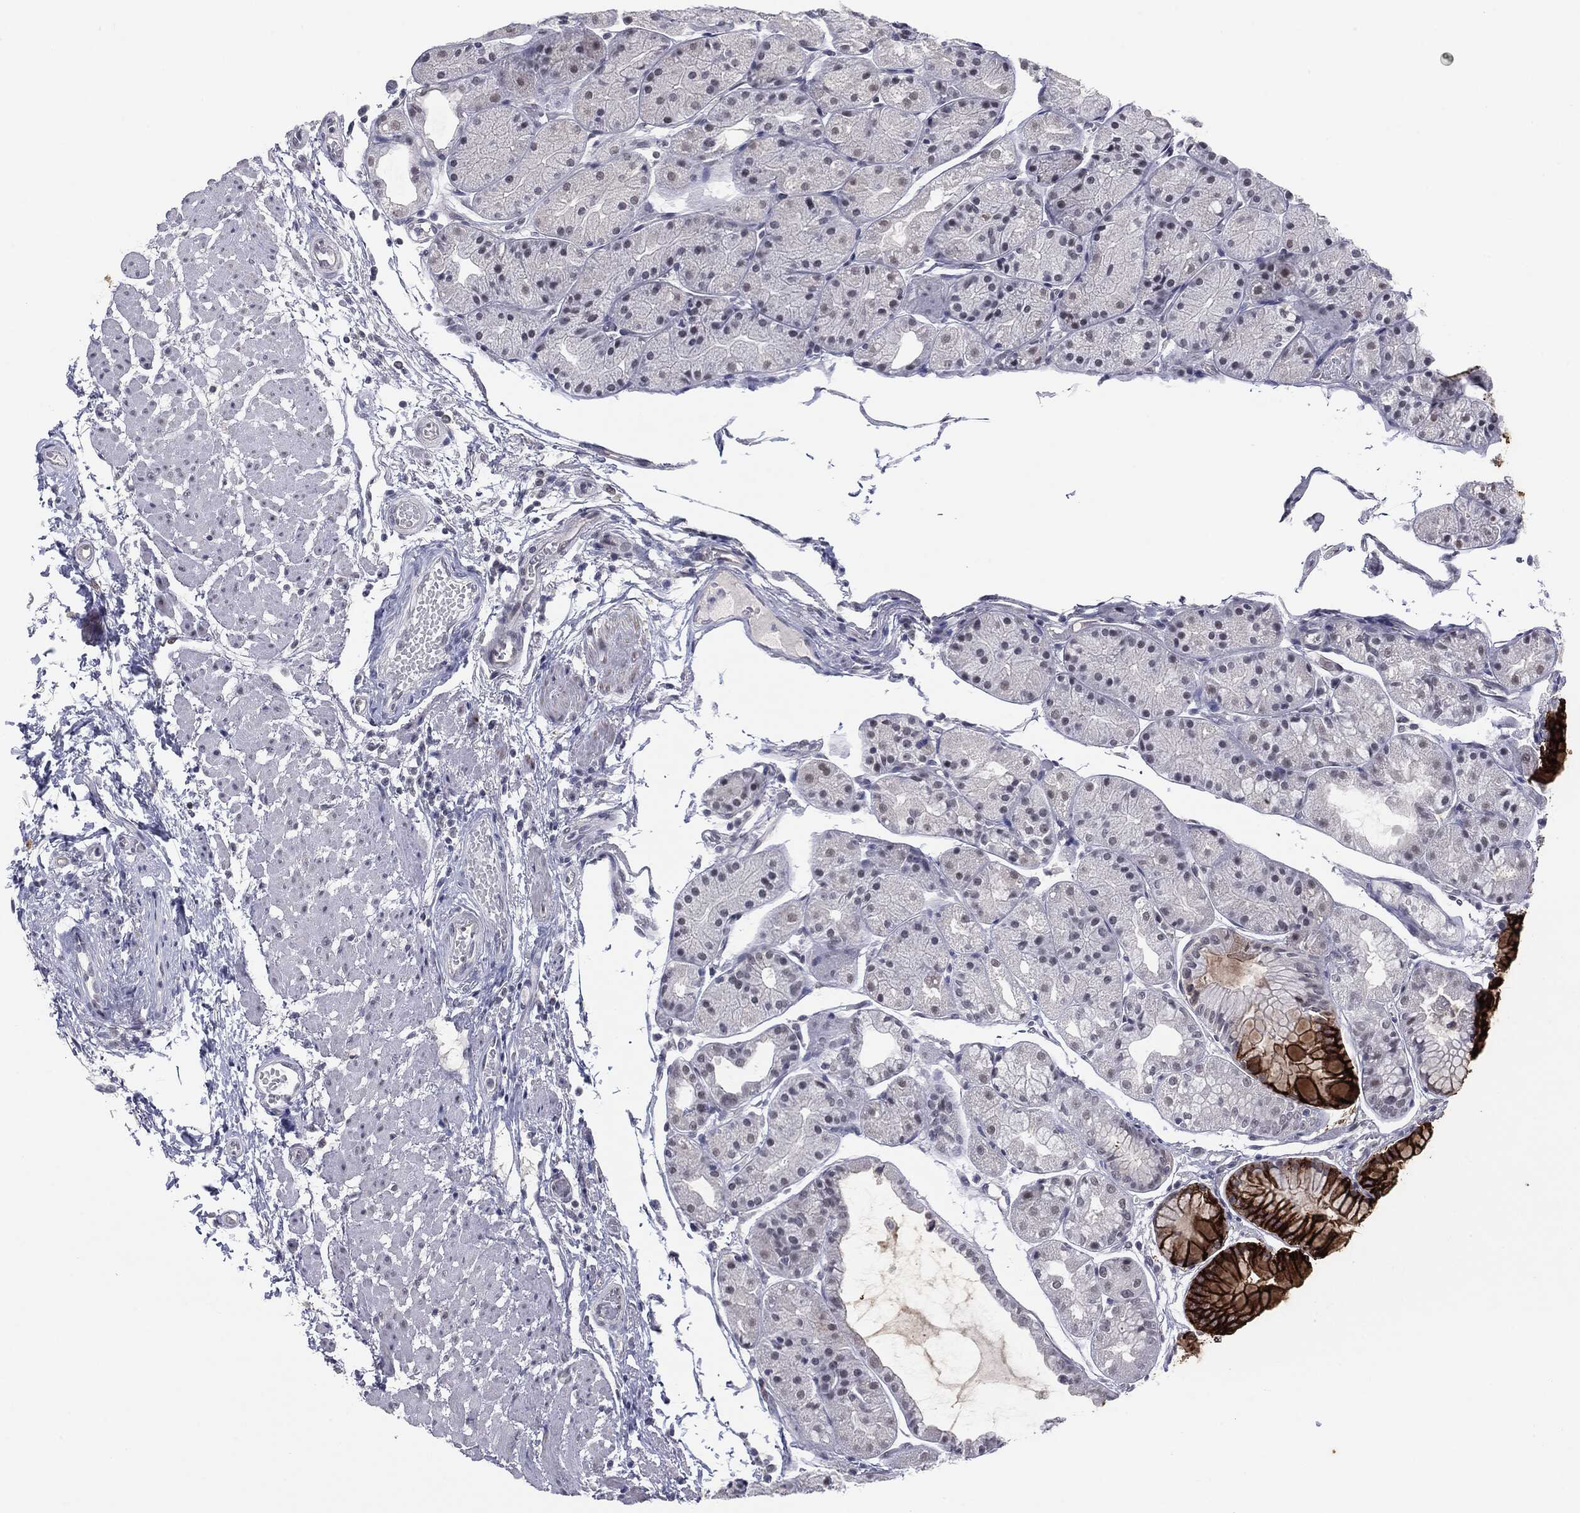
{"staining": {"intensity": "strong", "quantity": "<25%", "location": "cytoplasmic/membranous"}, "tissue": "stomach", "cell_type": "Glandular cells", "image_type": "normal", "snomed": [{"axis": "morphology", "description": "Normal tissue, NOS"}, {"axis": "topography", "description": "Stomach, upper"}], "caption": "Immunohistochemical staining of benign human stomach shows <25% levels of strong cytoplasmic/membranous protein positivity in approximately <25% of glandular cells. The staining was performed using DAB, with brown indicating positive protein expression. Nuclei are stained blue with hematoxylin.", "gene": "SLC5A5", "patient": {"sex": "male", "age": 72}}